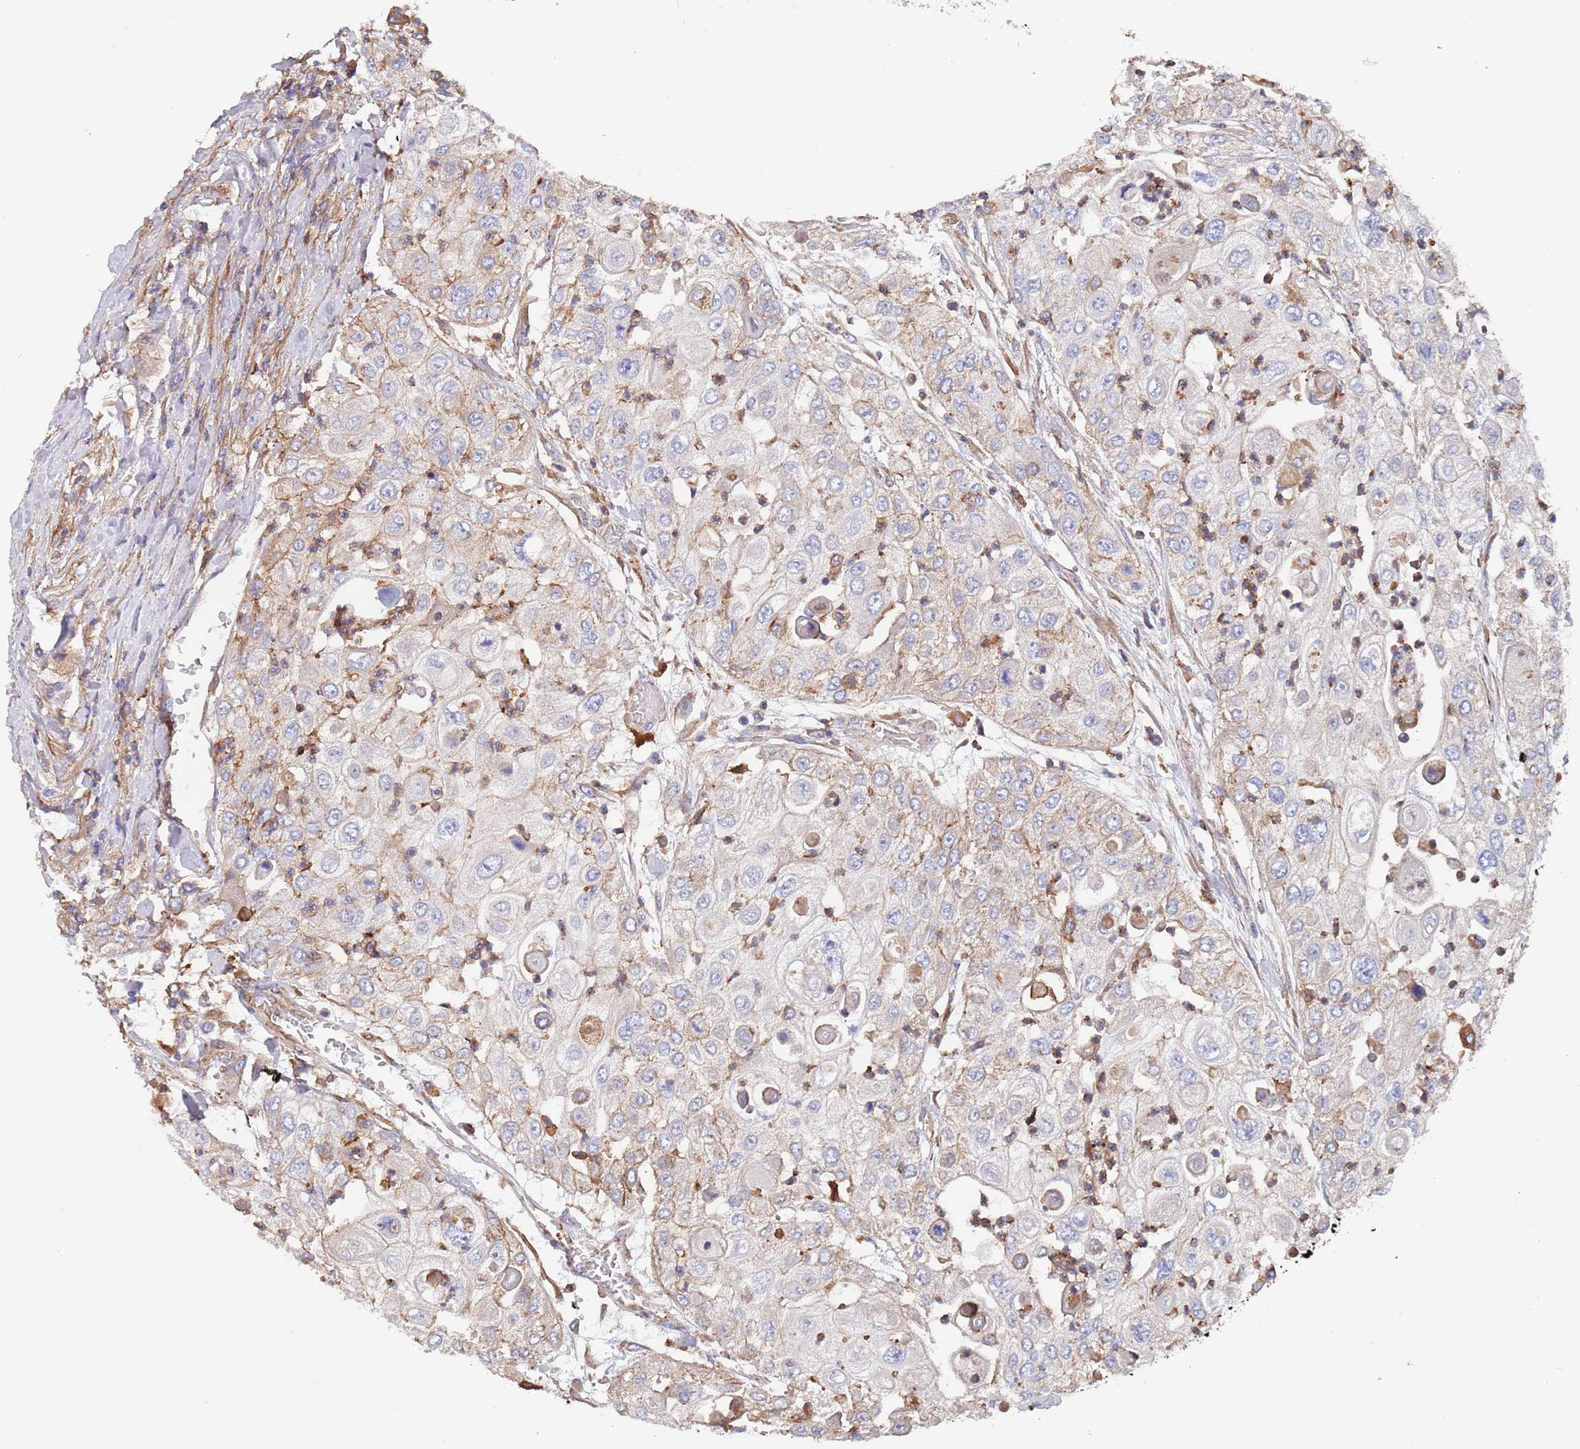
{"staining": {"intensity": "weak", "quantity": "<25%", "location": "cytoplasmic/membranous"}, "tissue": "urothelial cancer", "cell_type": "Tumor cells", "image_type": "cancer", "snomed": [{"axis": "morphology", "description": "Urothelial carcinoma, High grade"}, {"axis": "topography", "description": "Urinary bladder"}], "caption": "DAB immunohistochemical staining of urothelial cancer shows no significant positivity in tumor cells.", "gene": "DCUN1D3", "patient": {"sex": "female", "age": 79}}